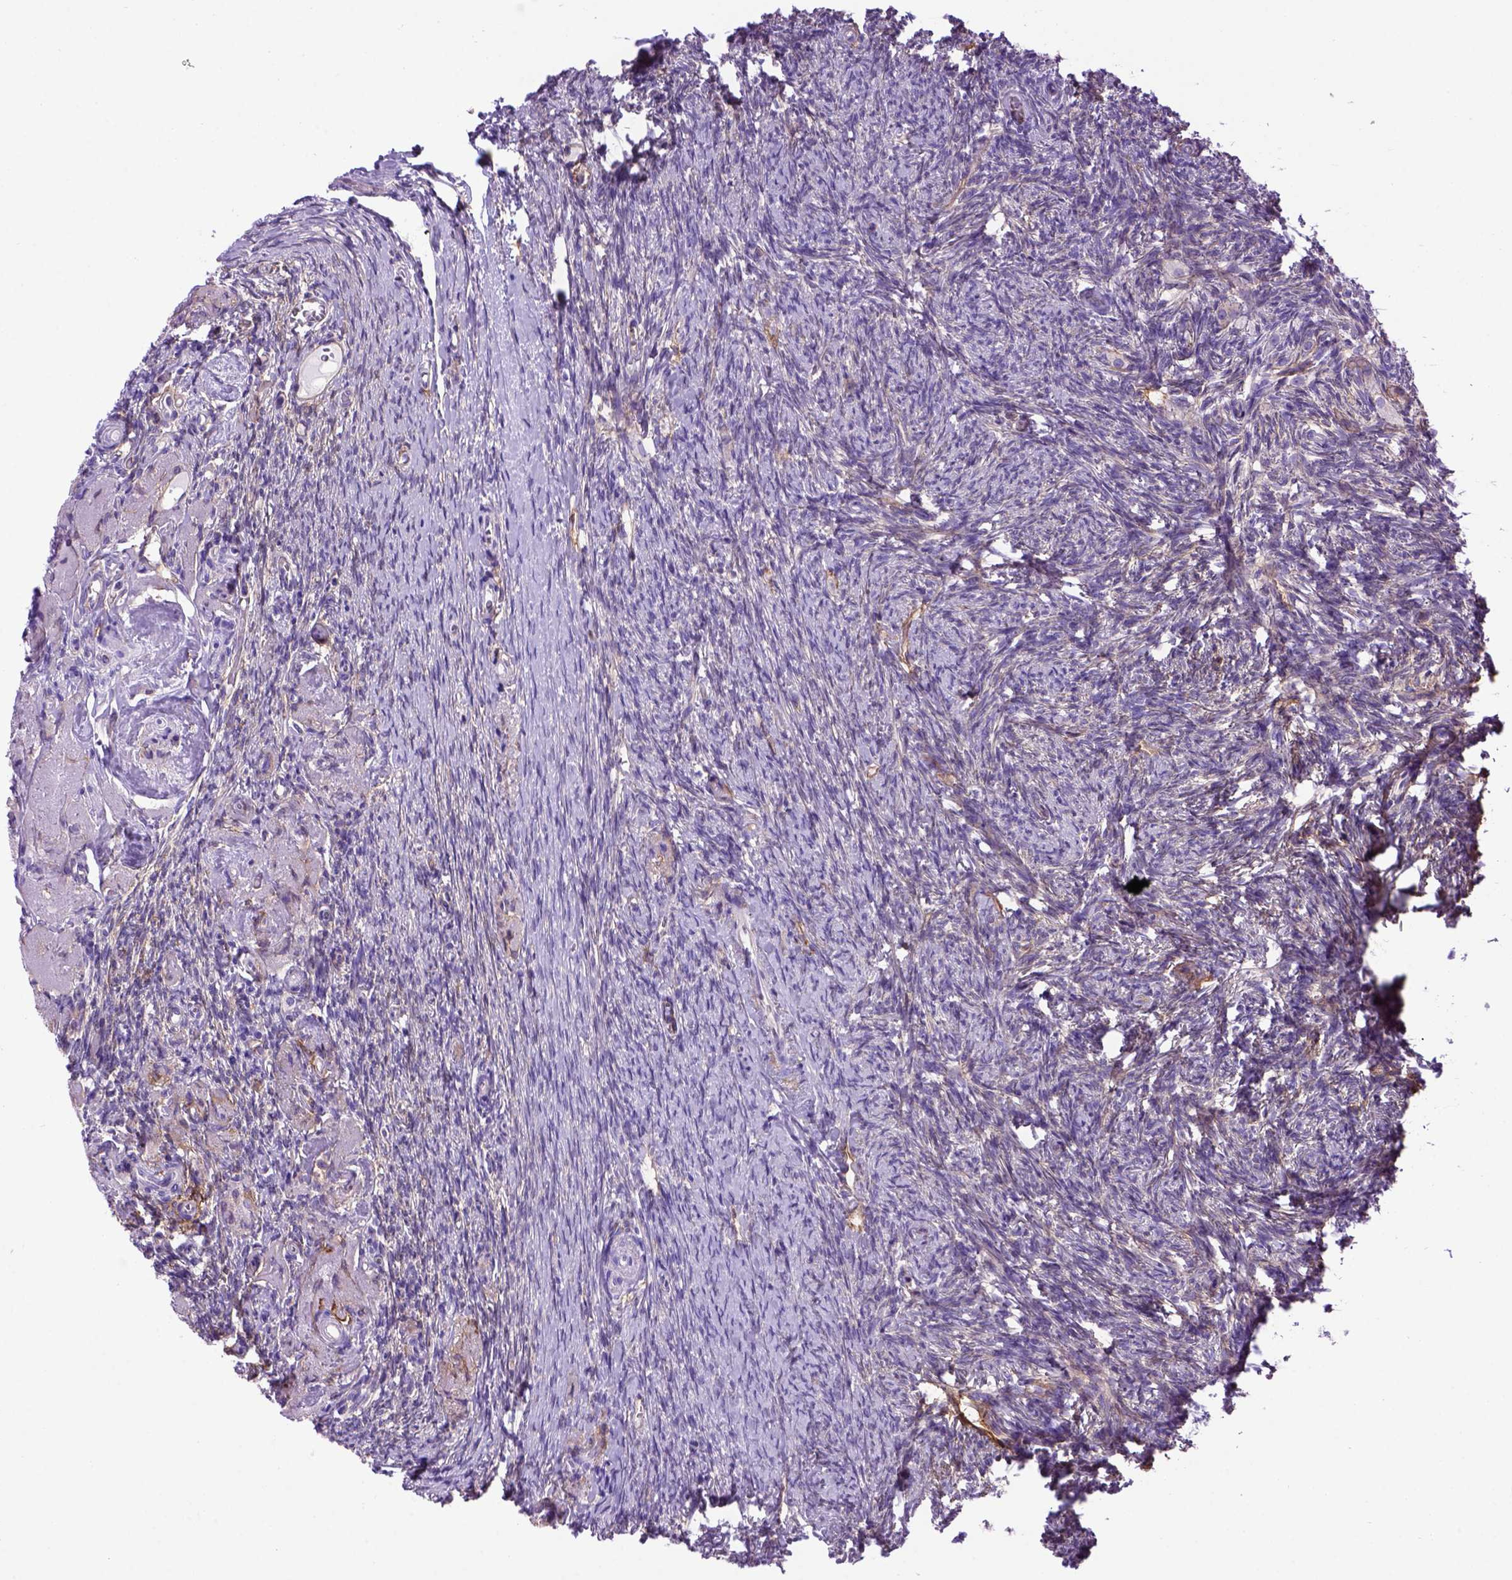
{"staining": {"intensity": "negative", "quantity": "none", "location": "none"}, "tissue": "ovary", "cell_type": "Ovarian stroma cells", "image_type": "normal", "snomed": [{"axis": "morphology", "description": "Normal tissue, NOS"}, {"axis": "topography", "description": "Ovary"}], "caption": "Micrograph shows no significant protein expression in ovarian stroma cells of unremarkable ovary. (Brightfield microscopy of DAB IHC at high magnification).", "gene": "ENG", "patient": {"sex": "female", "age": 72}}